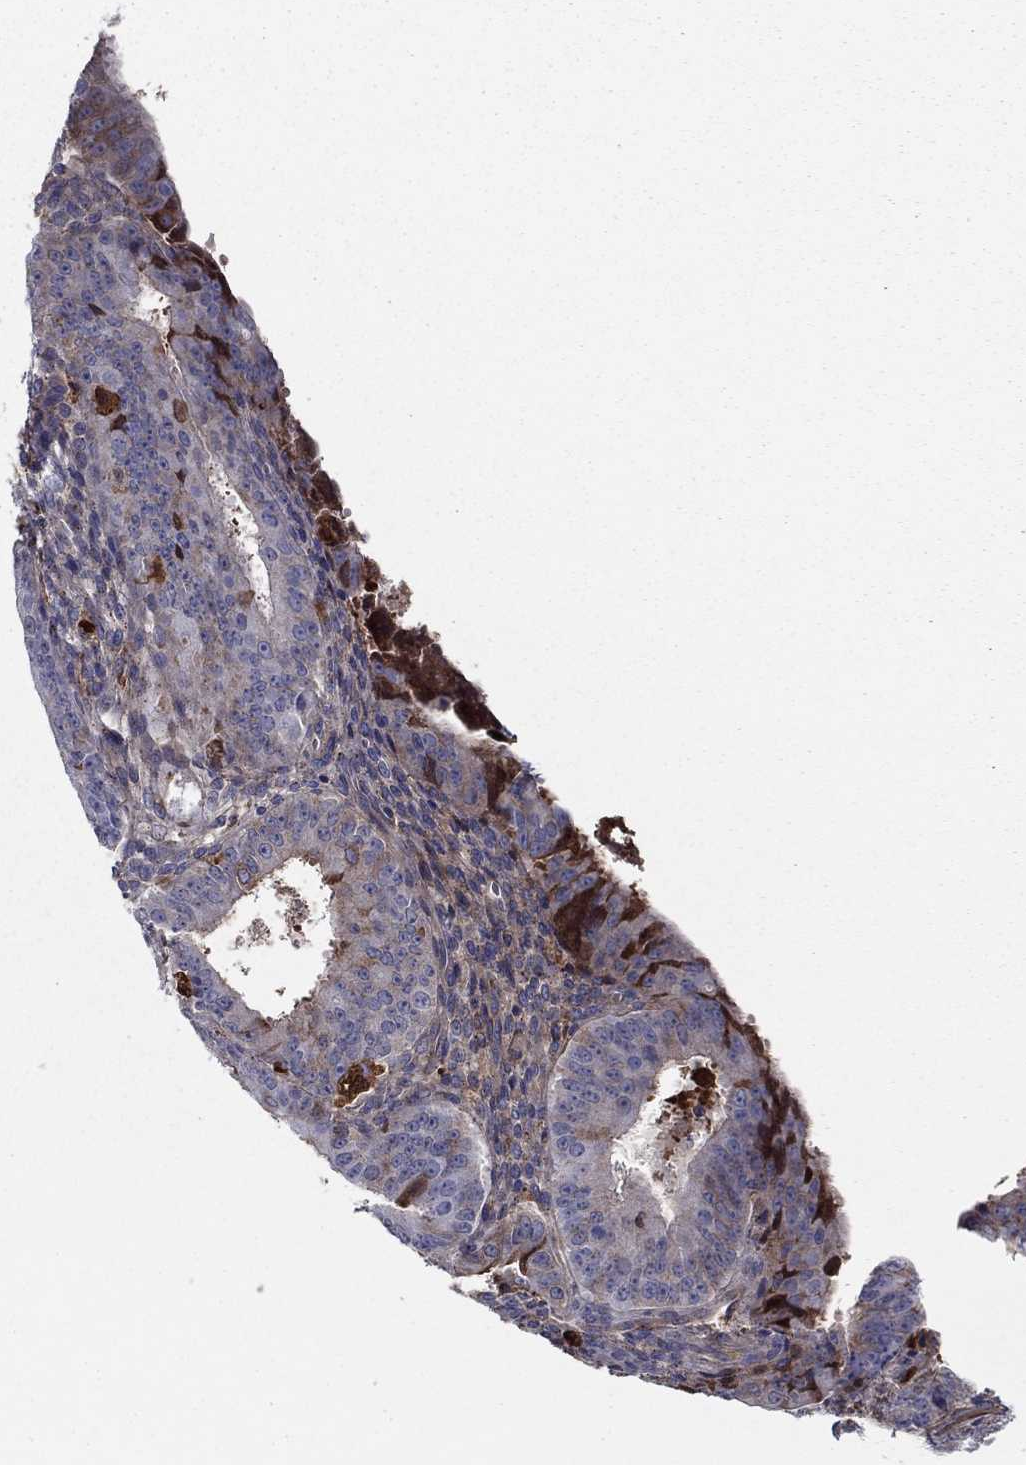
{"staining": {"intensity": "moderate", "quantity": "<25%", "location": "cytoplasmic/membranous"}, "tissue": "ovarian cancer", "cell_type": "Tumor cells", "image_type": "cancer", "snomed": [{"axis": "morphology", "description": "Carcinoma, endometroid"}, {"axis": "topography", "description": "Ovary"}], "caption": "Immunohistochemical staining of human ovarian endometroid carcinoma demonstrates low levels of moderate cytoplasmic/membranous protein expression in about <25% of tumor cells.", "gene": "HPX", "patient": {"sex": "female", "age": 42}}